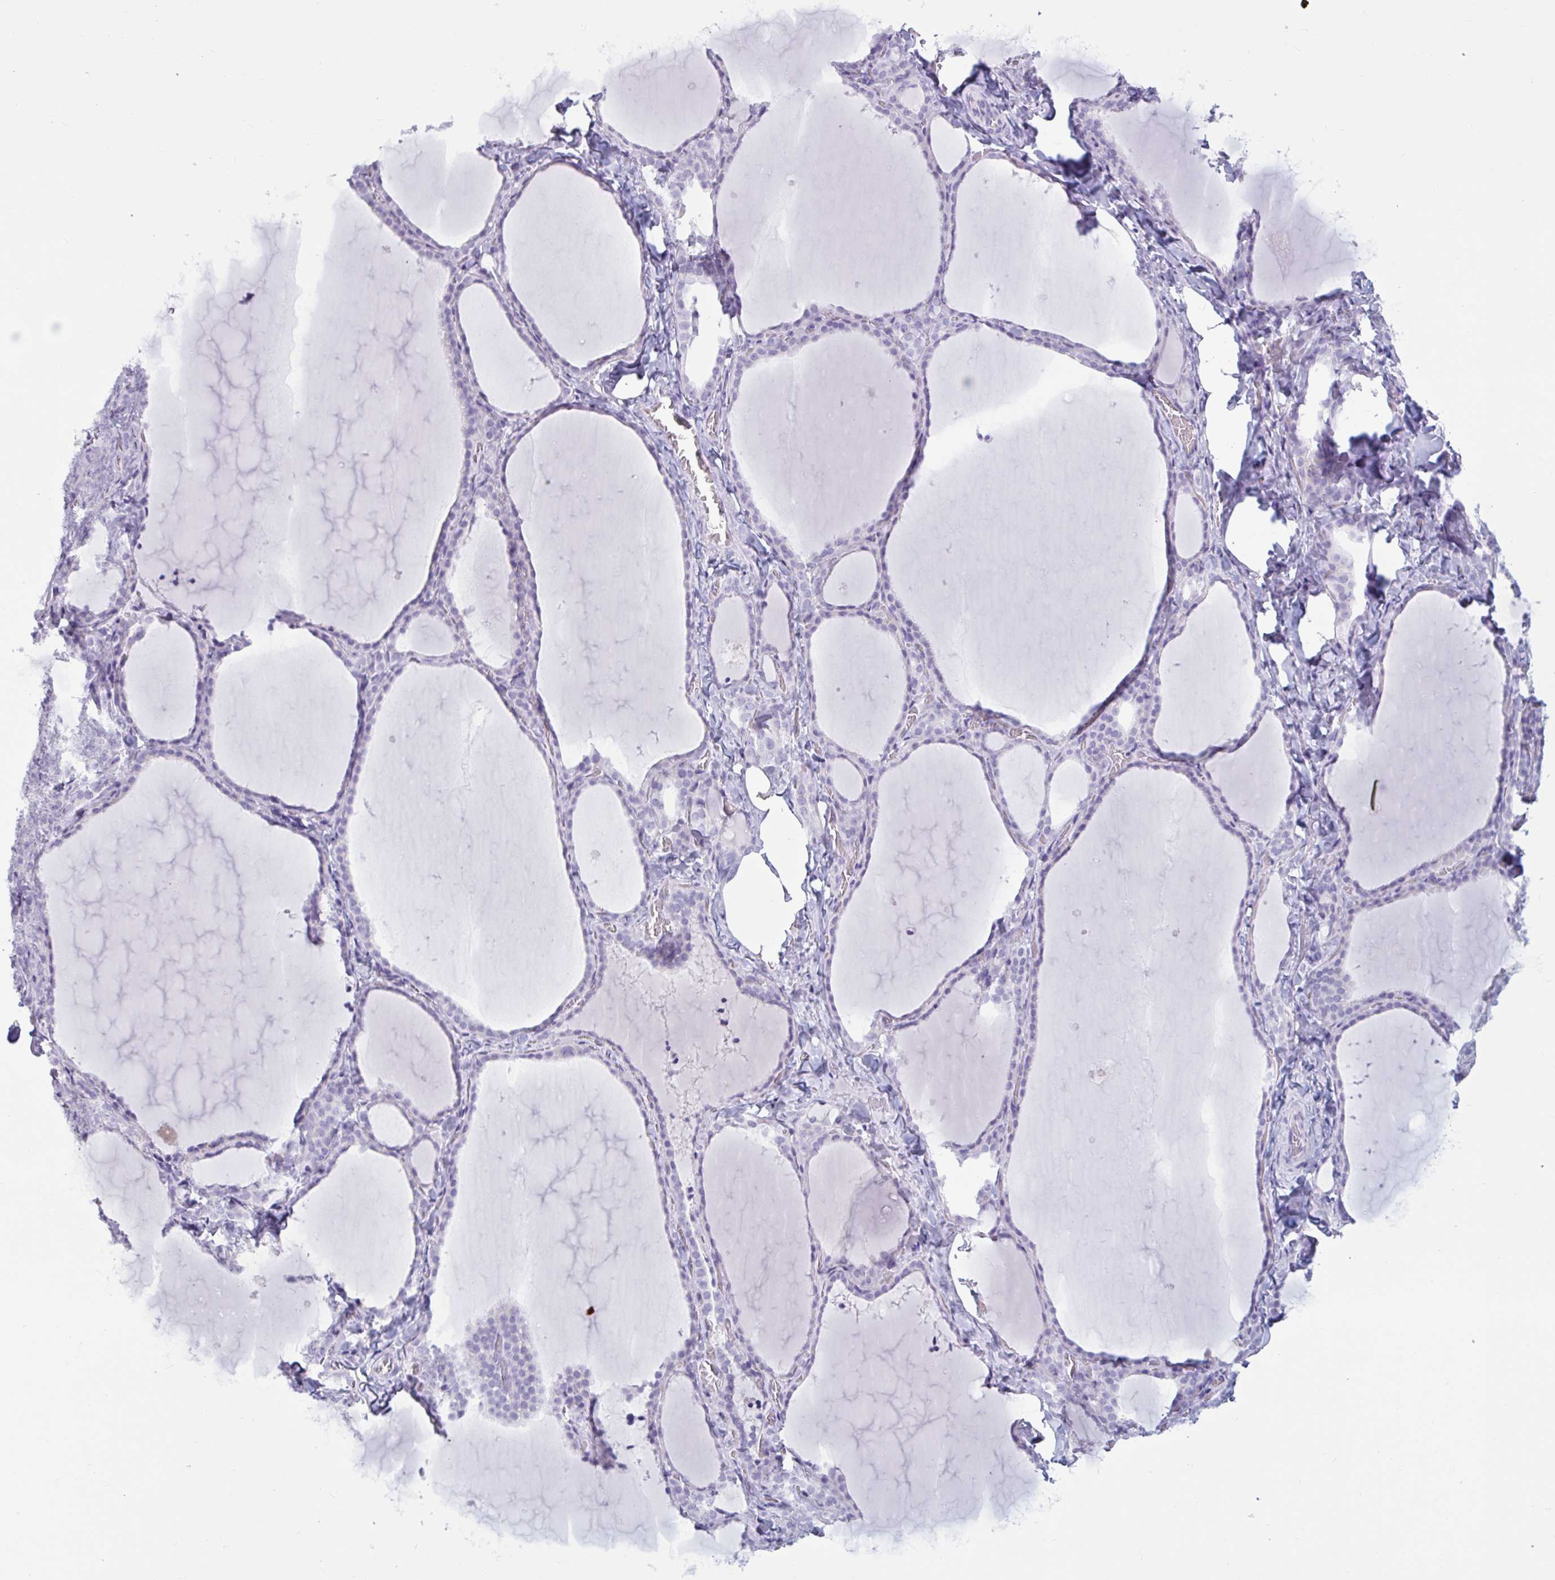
{"staining": {"intensity": "negative", "quantity": "none", "location": "none"}, "tissue": "thyroid gland", "cell_type": "Glandular cells", "image_type": "normal", "snomed": [{"axis": "morphology", "description": "Normal tissue, NOS"}, {"axis": "topography", "description": "Thyroid gland"}], "caption": "Immunohistochemistry of benign thyroid gland reveals no positivity in glandular cells.", "gene": "BBS10", "patient": {"sex": "female", "age": 22}}